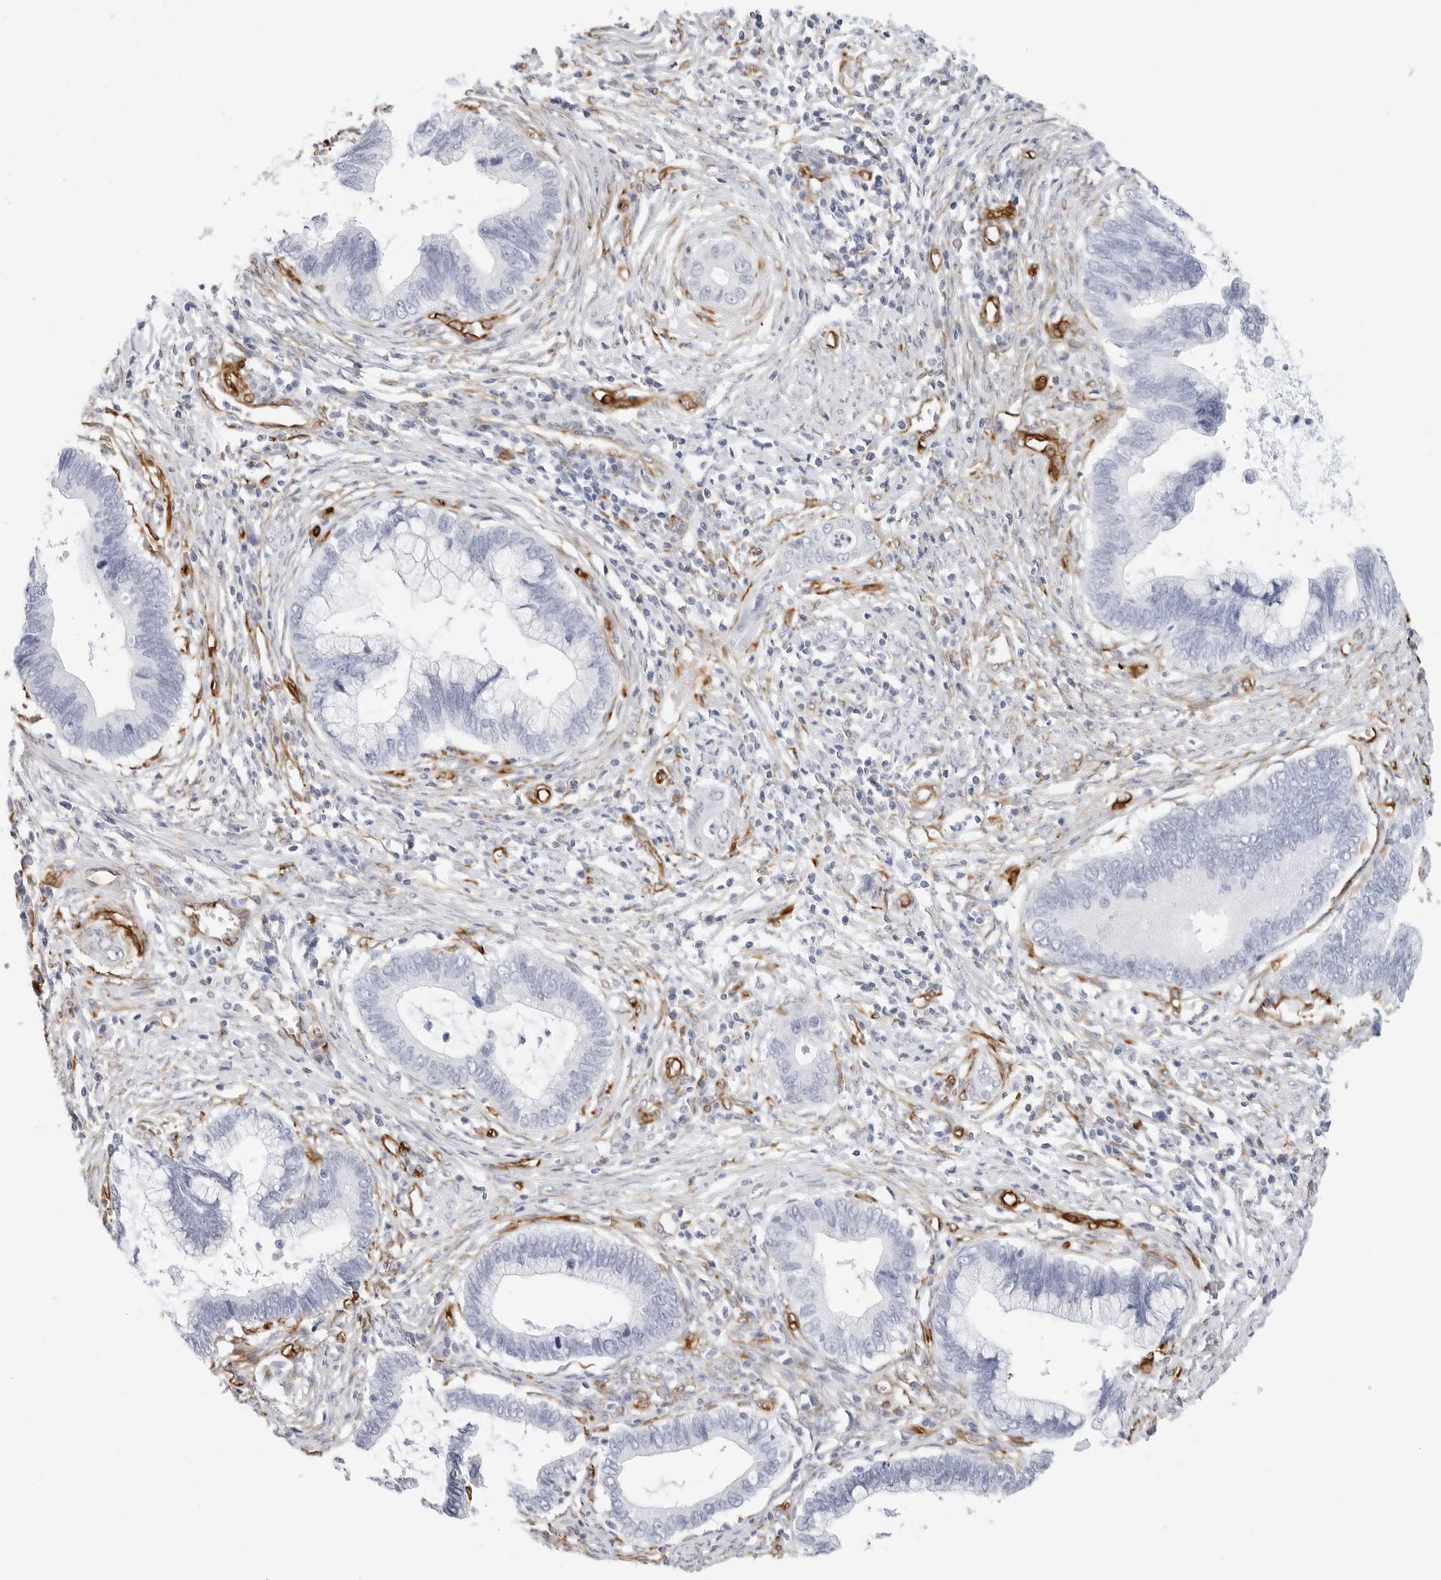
{"staining": {"intensity": "negative", "quantity": "none", "location": "none"}, "tissue": "cervical cancer", "cell_type": "Tumor cells", "image_type": "cancer", "snomed": [{"axis": "morphology", "description": "Adenocarcinoma, NOS"}, {"axis": "topography", "description": "Cervix"}], "caption": "The image demonstrates no staining of tumor cells in cervical cancer.", "gene": "NES", "patient": {"sex": "female", "age": 44}}